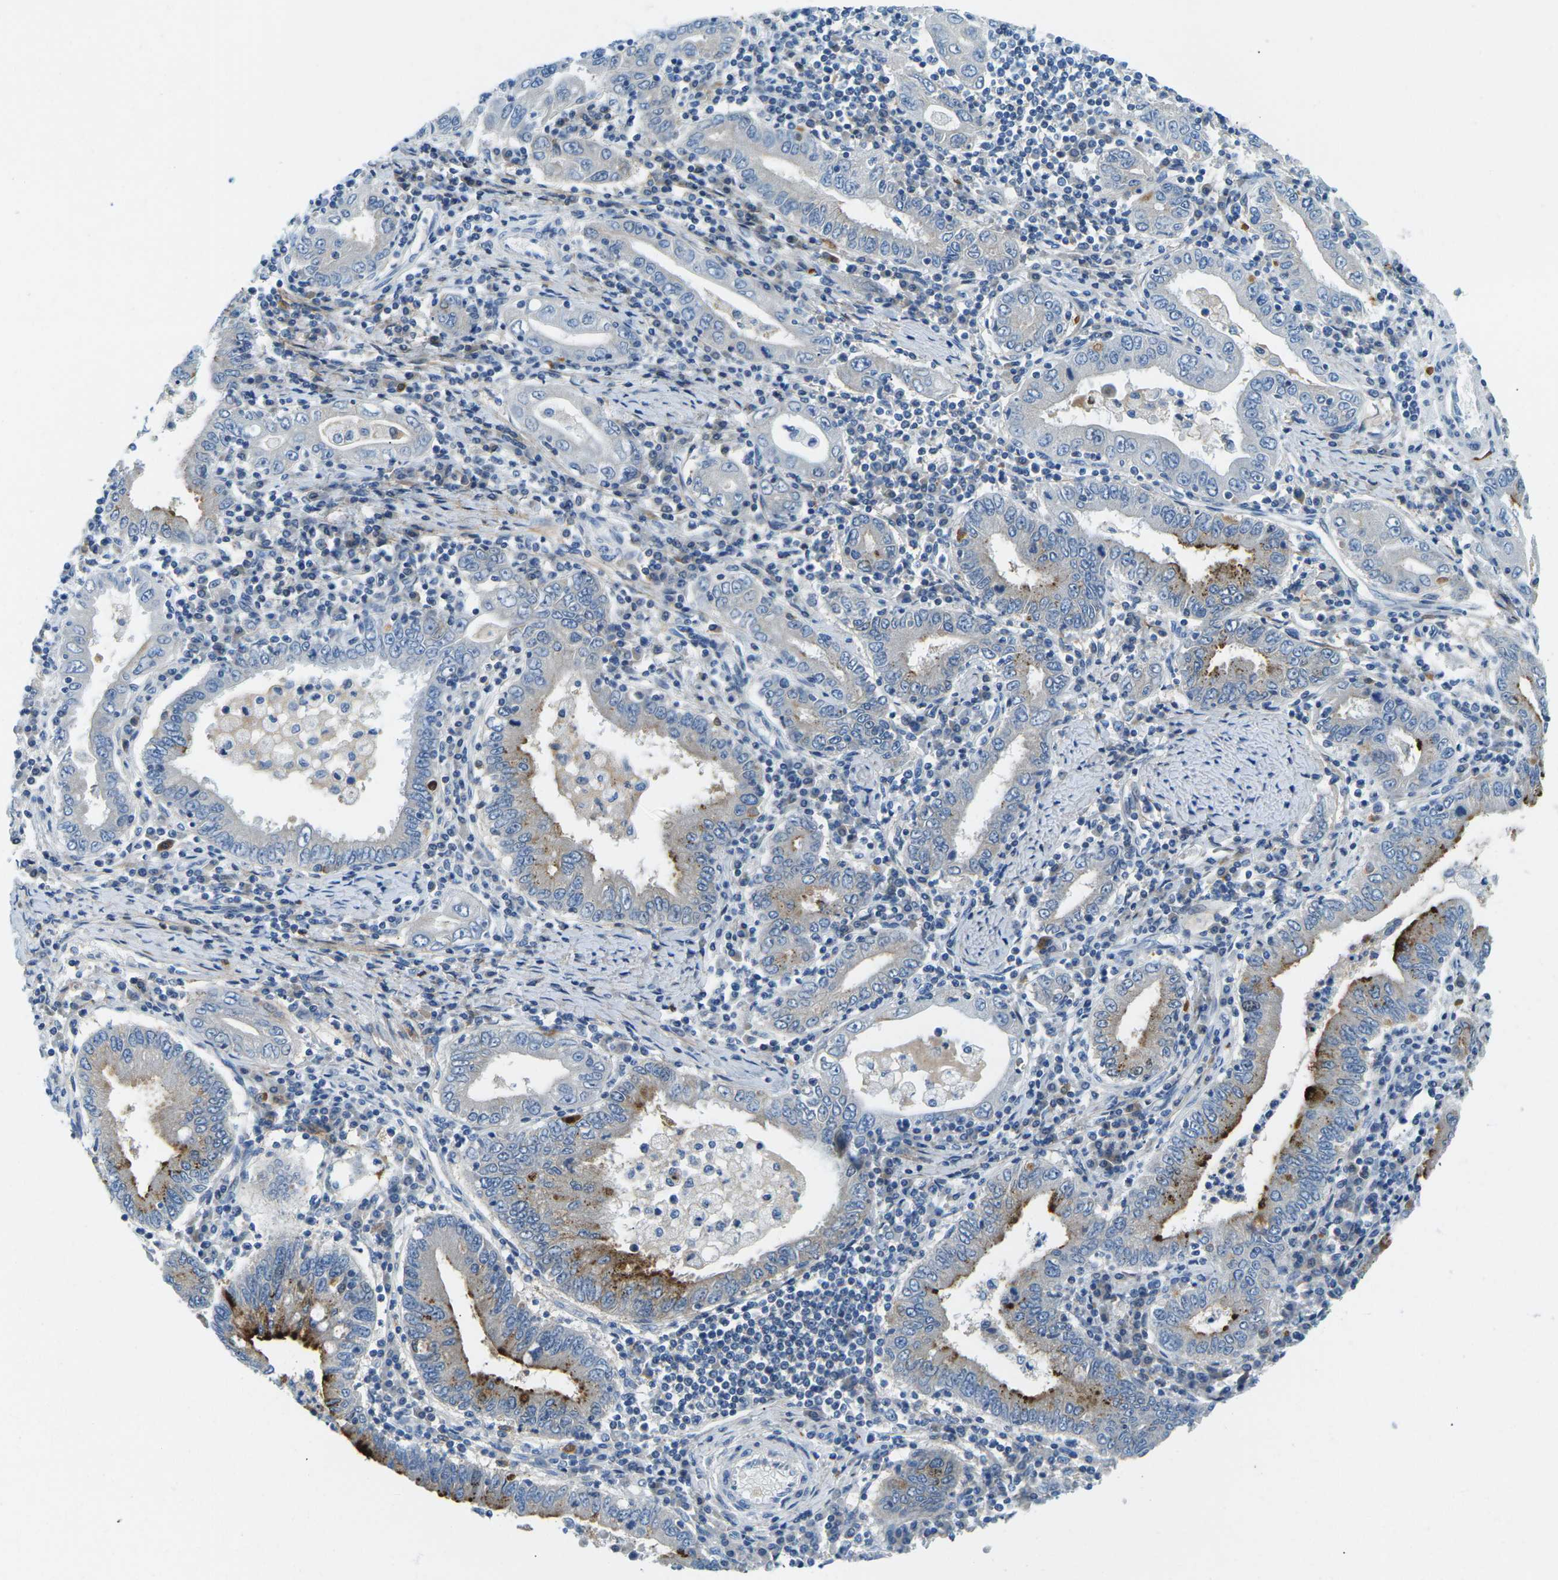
{"staining": {"intensity": "moderate", "quantity": "25%-75%", "location": "cytoplasmic/membranous"}, "tissue": "stomach cancer", "cell_type": "Tumor cells", "image_type": "cancer", "snomed": [{"axis": "morphology", "description": "Normal tissue, NOS"}, {"axis": "morphology", "description": "Adenocarcinoma, NOS"}, {"axis": "topography", "description": "Esophagus"}, {"axis": "topography", "description": "Stomach, upper"}, {"axis": "topography", "description": "Peripheral nerve tissue"}], "caption": "IHC of stomach adenocarcinoma shows medium levels of moderate cytoplasmic/membranous staining in approximately 25%-75% of tumor cells. Using DAB (3,3'-diaminobenzidine) (brown) and hematoxylin (blue) stains, captured at high magnification using brightfield microscopy.", "gene": "CFB", "patient": {"sex": "male", "age": 62}}